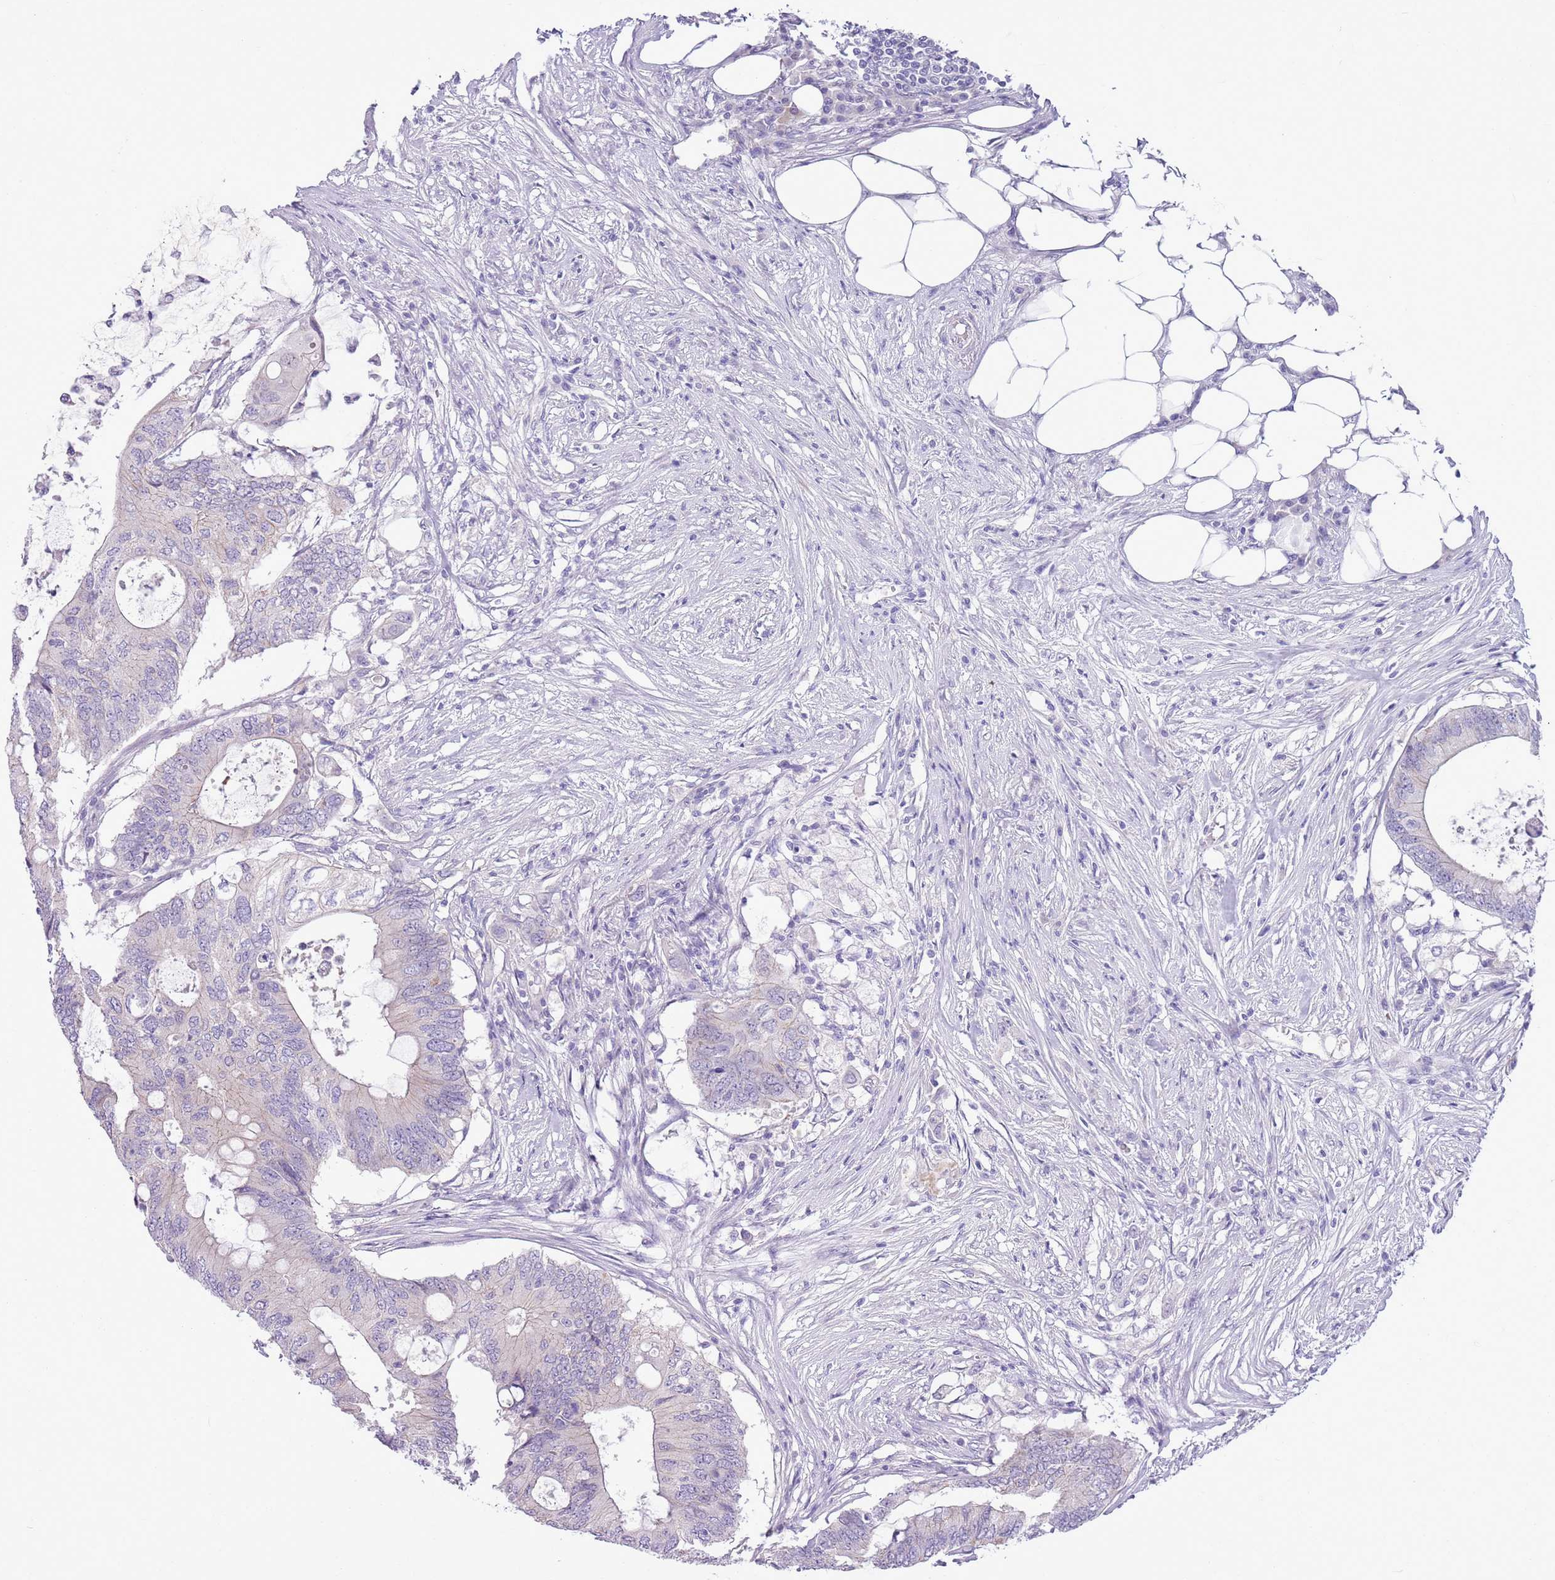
{"staining": {"intensity": "negative", "quantity": "none", "location": "none"}, "tissue": "colorectal cancer", "cell_type": "Tumor cells", "image_type": "cancer", "snomed": [{"axis": "morphology", "description": "Adenocarcinoma, NOS"}, {"axis": "topography", "description": "Colon"}], "caption": "Photomicrograph shows no protein staining in tumor cells of colorectal cancer (adenocarcinoma) tissue. Nuclei are stained in blue.", "gene": "PARP8", "patient": {"sex": "male", "age": 71}}